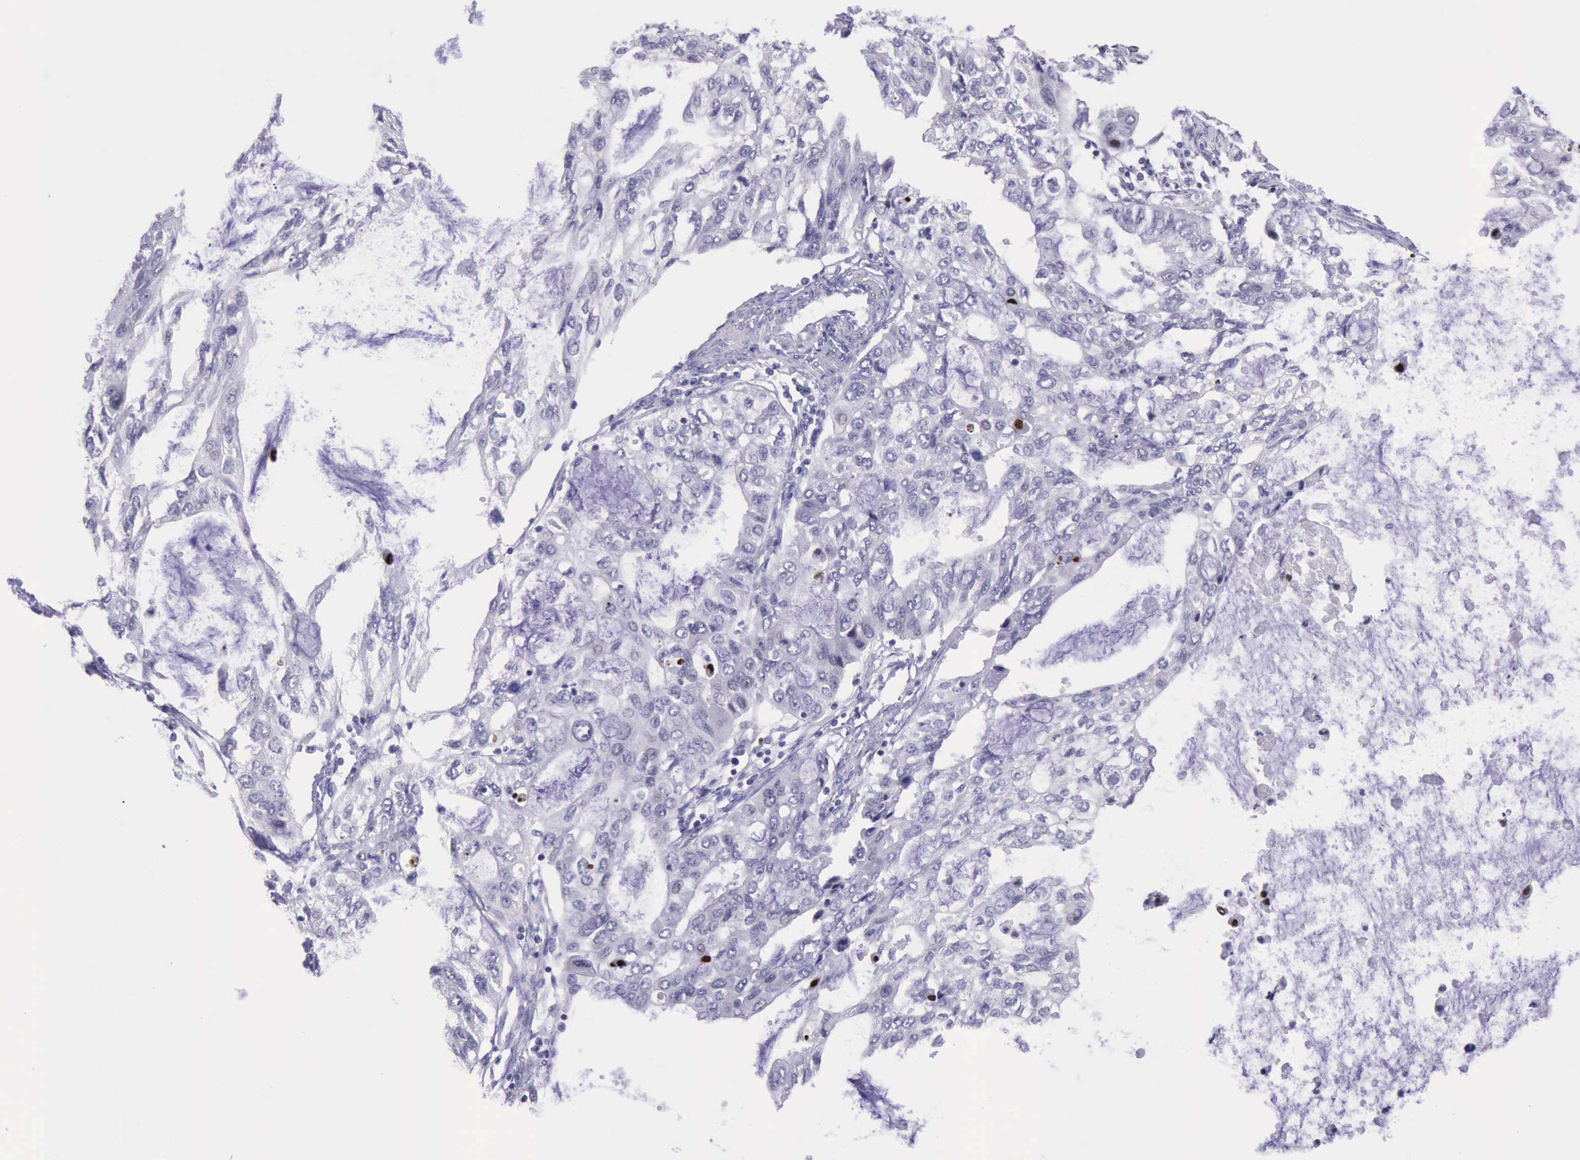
{"staining": {"intensity": "negative", "quantity": "none", "location": "none"}, "tissue": "stomach cancer", "cell_type": "Tumor cells", "image_type": "cancer", "snomed": [{"axis": "morphology", "description": "Adenocarcinoma, NOS"}, {"axis": "topography", "description": "Stomach, upper"}], "caption": "The photomicrograph shows no significant expression in tumor cells of adenocarcinoma (stomach).", "gene": "PARP1", "patient": {"sex": "female", "age": 52}}